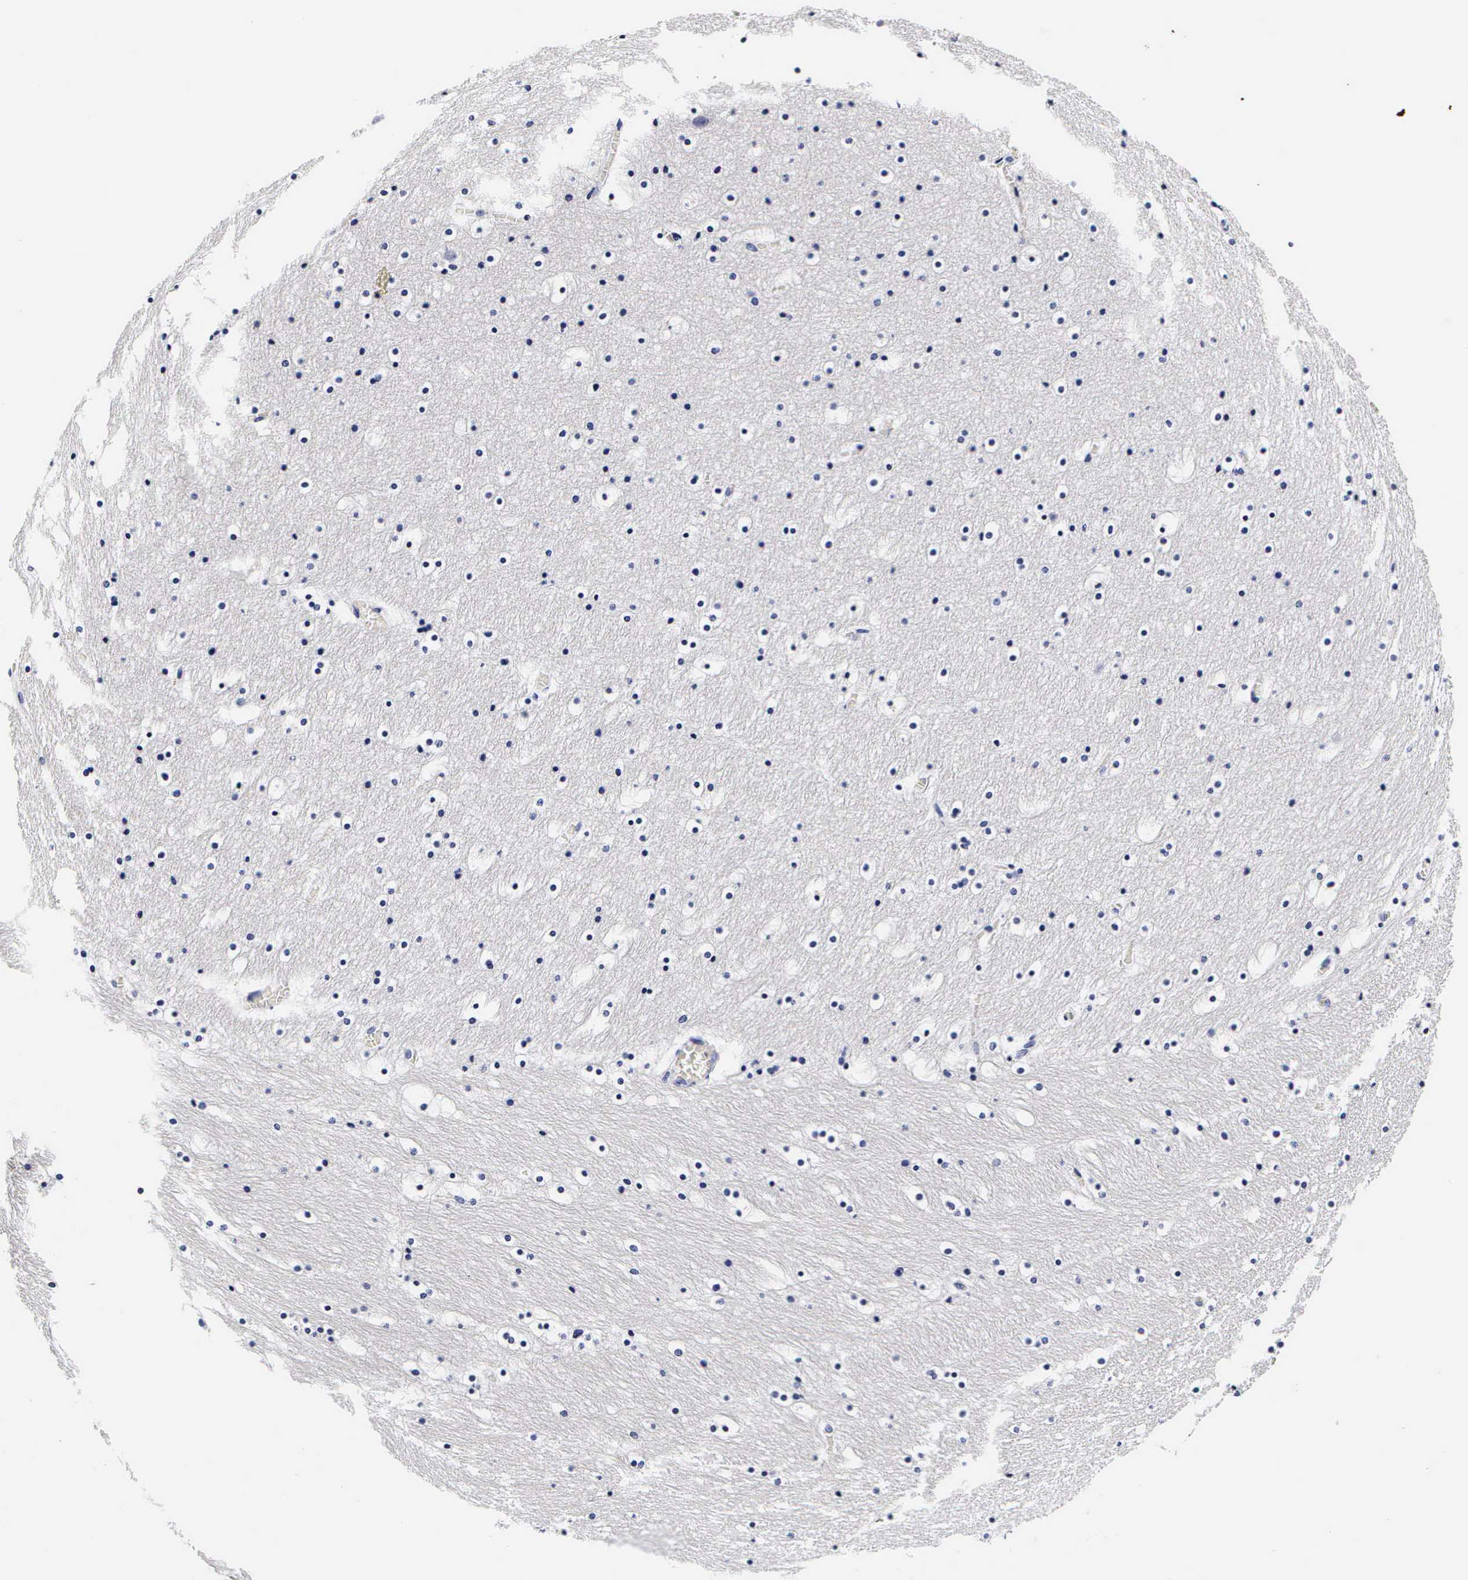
{"staining": {"intensity": "negative", "quantity": "none", "location": "none"}, "tissue": "hippocampus", "cell_type": "Glial cells", "image_type": "normal", "snomed": [{"axis": "morphology", "description": "Normal tissue, NOS"}, {"axis": "topography", "description": "Hippocampus"}], "caption": "DAB (3,3'-diaminobenzidine) immunohistochemical staining of normal human hippocampus shows no significant staining in glial cells. The staining was performed using DAB (3,3'-diaminobenzidine) to visualize the protein expression in brown, while the nuclei were stained in blue with hematoxylin (Magnification: 20x).", "gene": "RNASE6", "patient": {"sex": "male", "age": 45}}